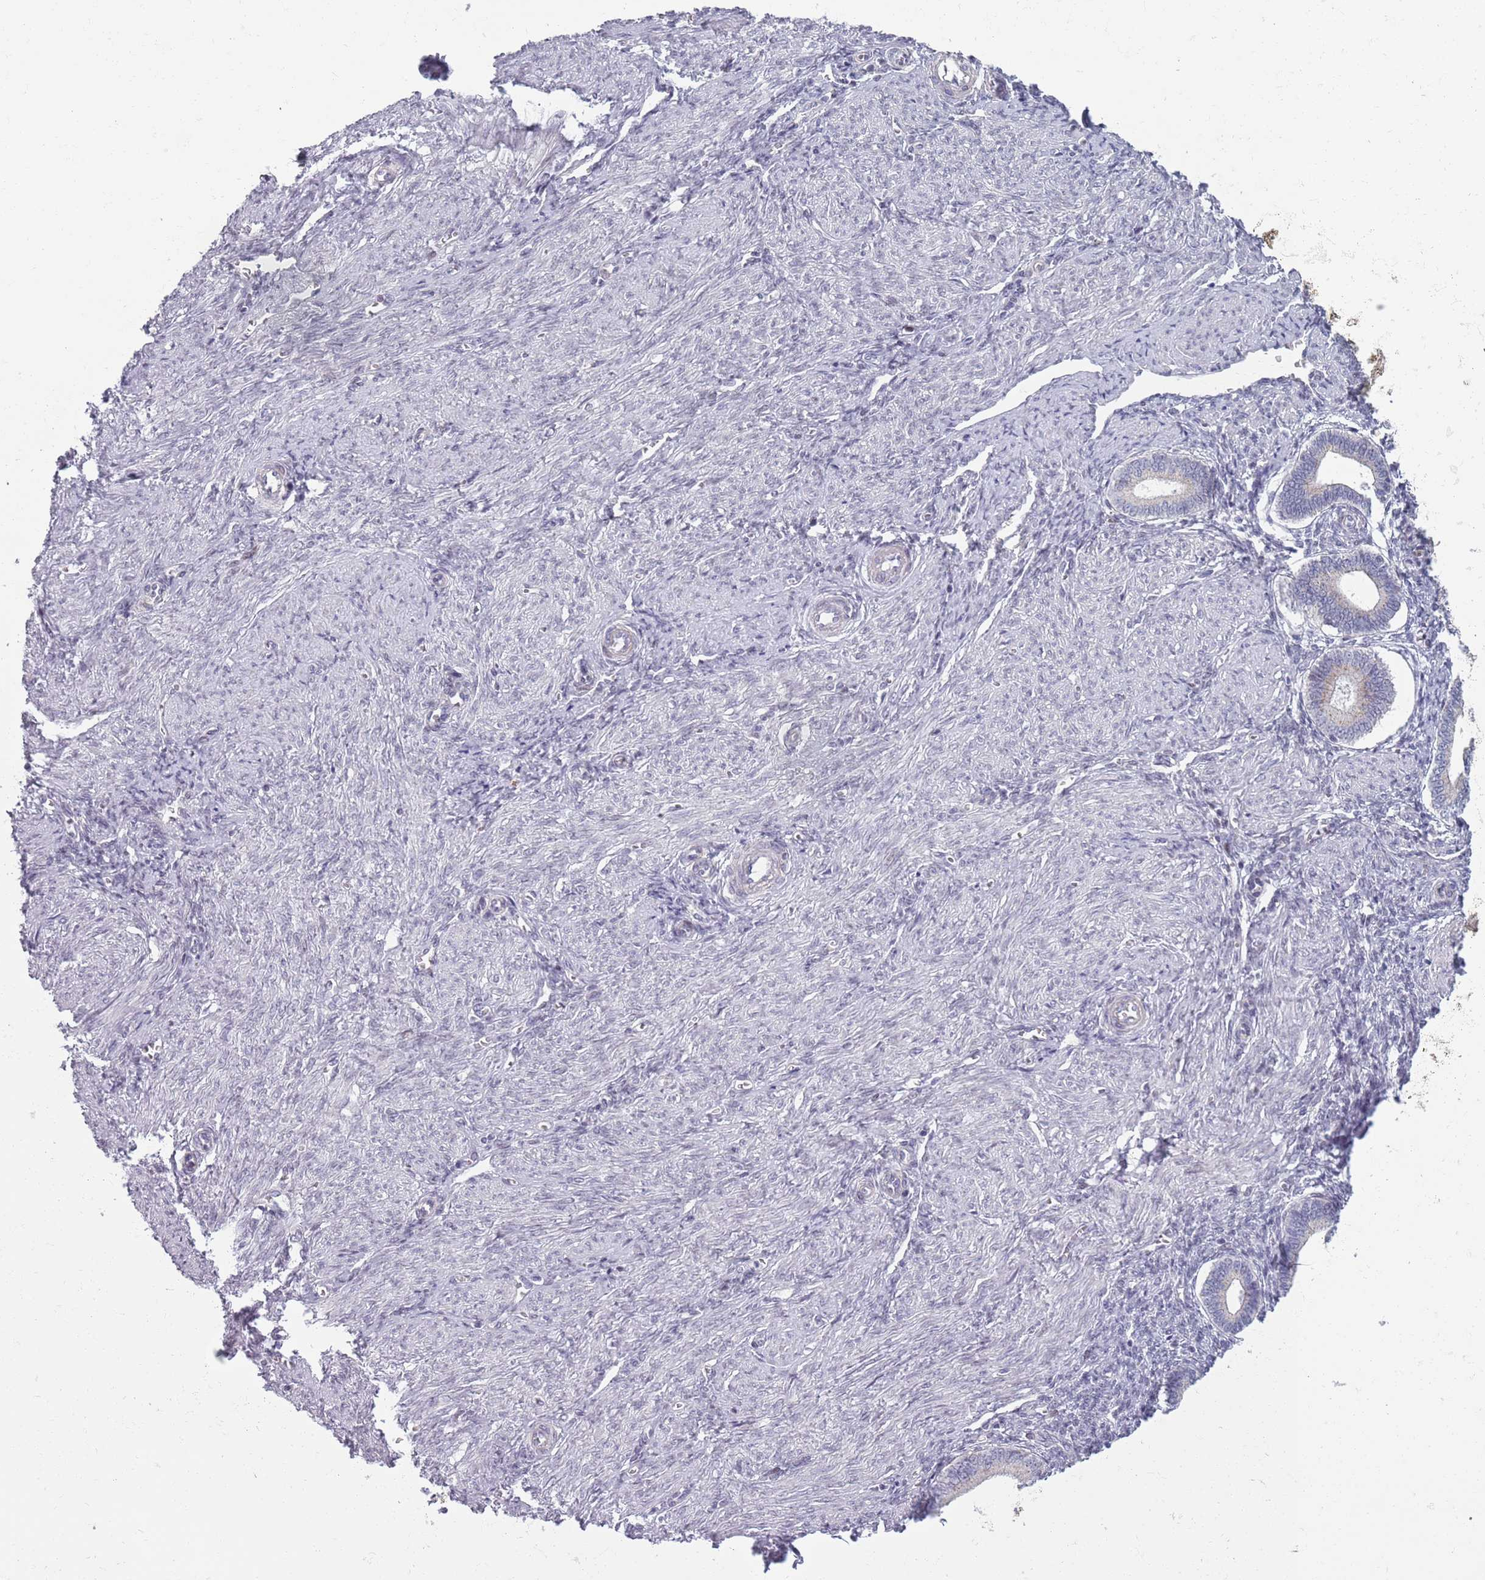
{"staining": {"intensity": "moderate", "quantity": "<25%", "location": "nuclear"}, "tissue": "endometrium", "cell_type": "Cells in endometrial stroma", "image_type": "normal", "snomed": [{"axis": "morphology", "description": "Normal tissue, NOS"}, {"axis": "topography", "description": "Endometrium"}], "caption": "Human endometrium stained with a brown dye demonstrates moderate nuclear positive expression in about <25% of cells in endometrial stroma.", "gene": "ZKSCAN2", "patient": {"sex": "female", "age": 44}}